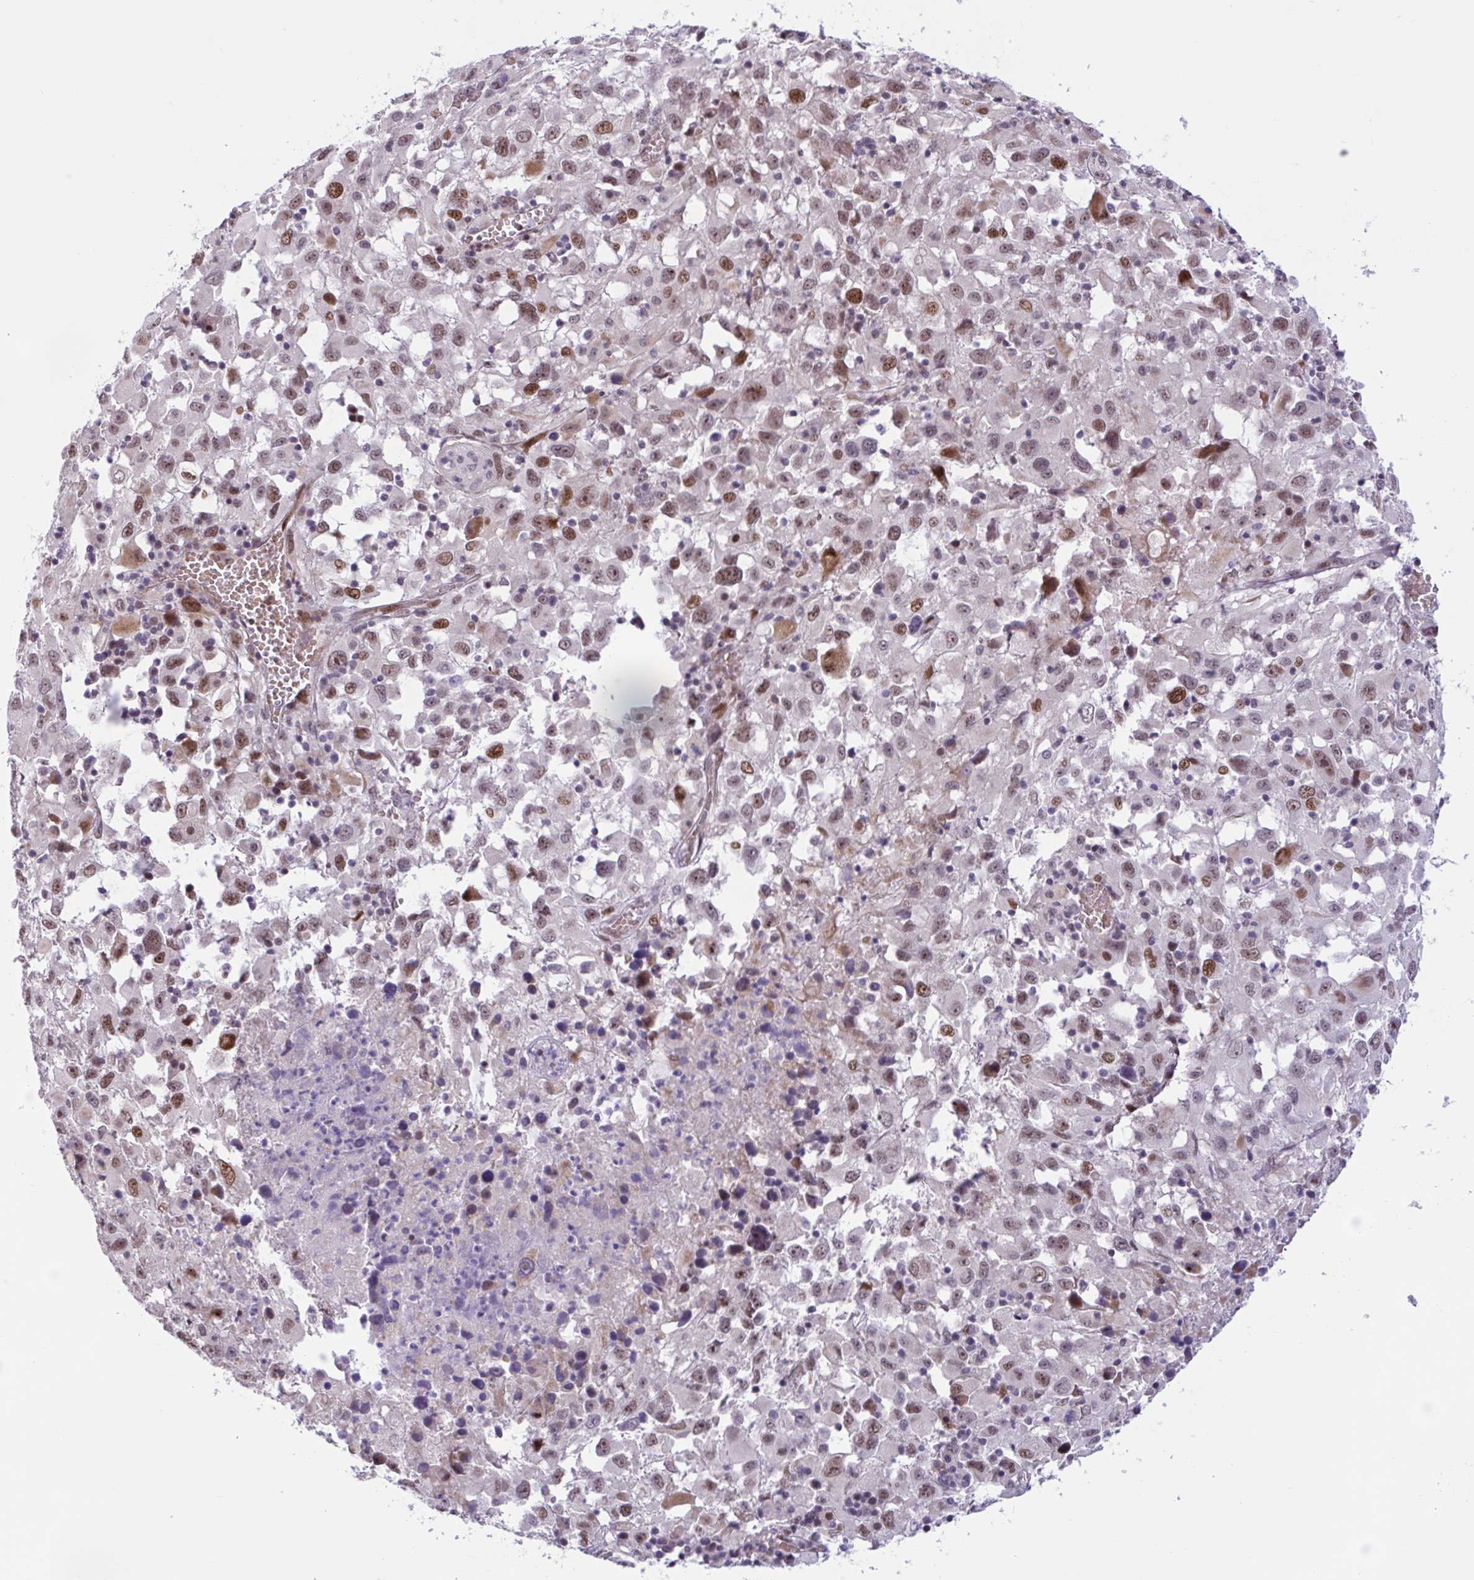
{"staining": {"intensity": "moderate", "quantity": ">75%", "location": "nuclear"}, "tissue": "melanoma", "cell_type": "Tumor cells", "image_type": "cancer", "snomed": [{"axis": "morphology", "description": "Malignant melanoma, Metastatic site"}, {"axis": "topography", "description": "Soft tissue"}], "caption": "A high-resolution photomicrograph shows IHC staining of malignant melanoma (metastatic site), which demonstrates moderate nuclear expression in about >75% of tumor cells. The staining was performed using DAB (3,3'-diaminobenzidine), with brown indicating positive protein expression. Nuclei are stained blue with hematoxylin.", "gene": "RBL1", "patient": {"sex": "male", "age": 50}}